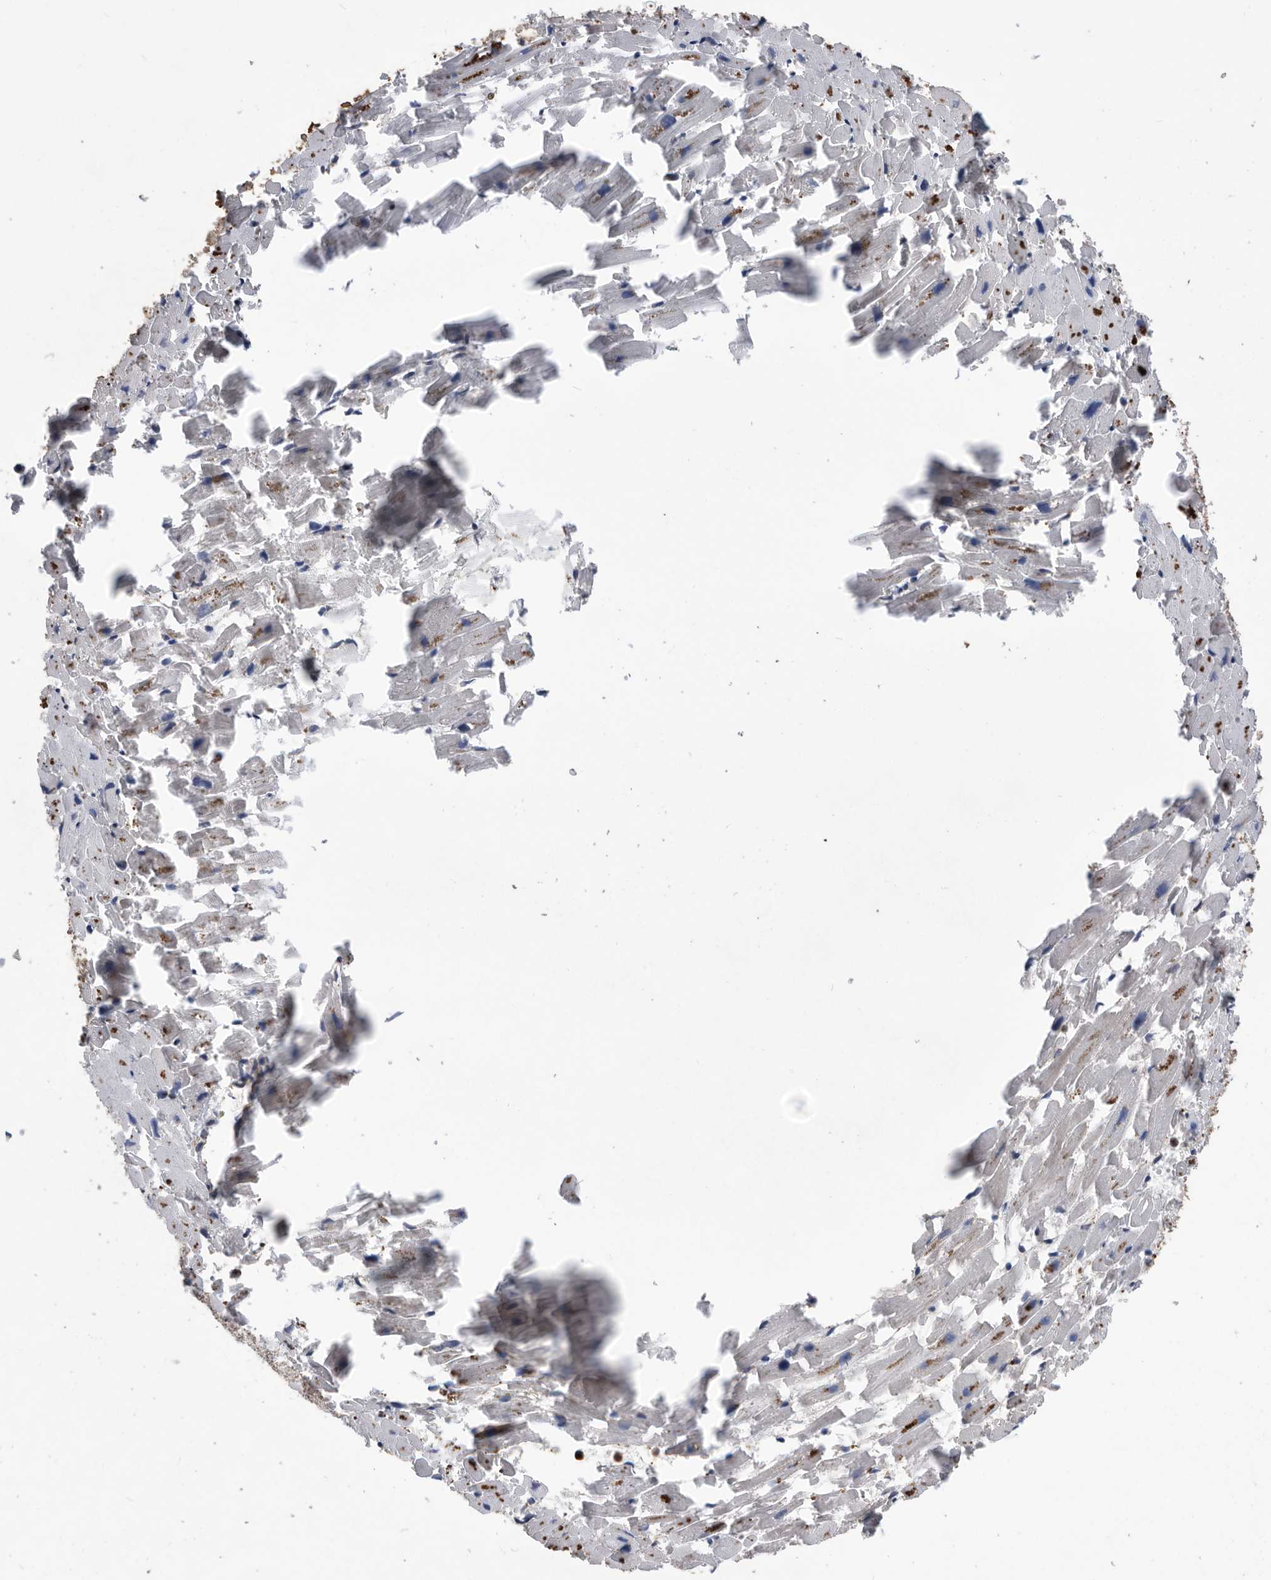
{"staining": {"intensity": "moderate", "quantity": "<25%", "location": "cytoplasmic/membranous"}, "tissue": "heart muscle", "cell_type": "Cardiomyocytes", "image_type": "normal", "snomed": [{"axis": "morphology", "description": "Normal tissue, NOS"}, {"axis": "topography", "description": "Heart"}], "caption": "Heart muscle stained with a brown dye displays moderate cytoplasmic/membranous positive expression in approximately <25% of cardiomyocytes.", "gene": "SERINC2", "patient": {"sex": "female", "age": 64}}